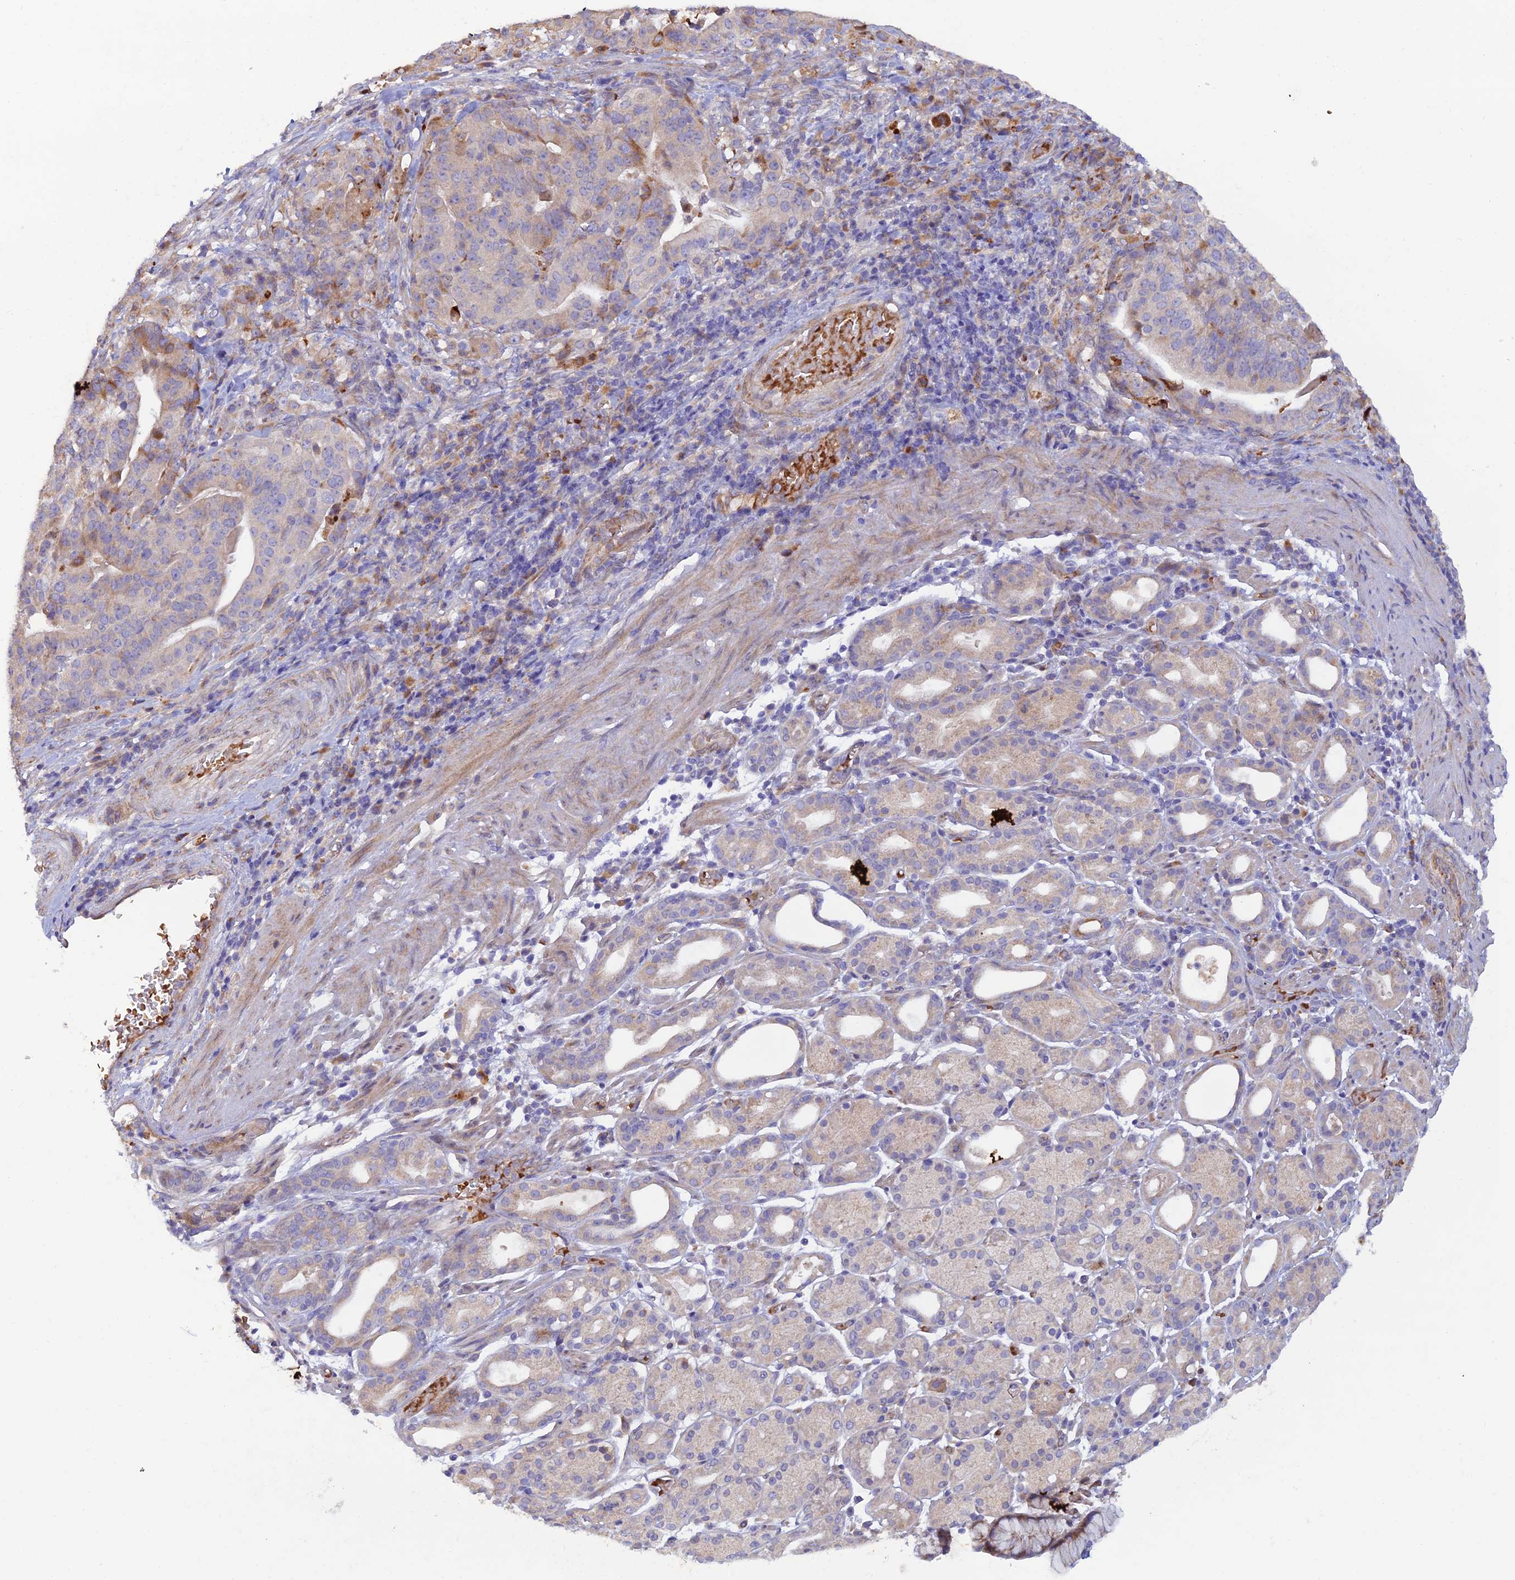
{"staining": {"intensity": "moderate", "quantity": "<25%", "location": "cytoplasmic/membranous"}, "tissue": "stomach cancer", "cell_type": "Tumor cells", "image_type": "cancer", "snomed": [{"axis": "morphology", "description": "Adenocarcinoma, NOS"}, {"axis": "topography", "description": "Stomach"}], "caption": "Stomach cancer stained for a protein (brown) reveals moderate cytoplasmic/membranous positive staining in about <25% of tumor cells.", "gene": "GMCL1", "patient": {"sex": "male", "age": 48}}